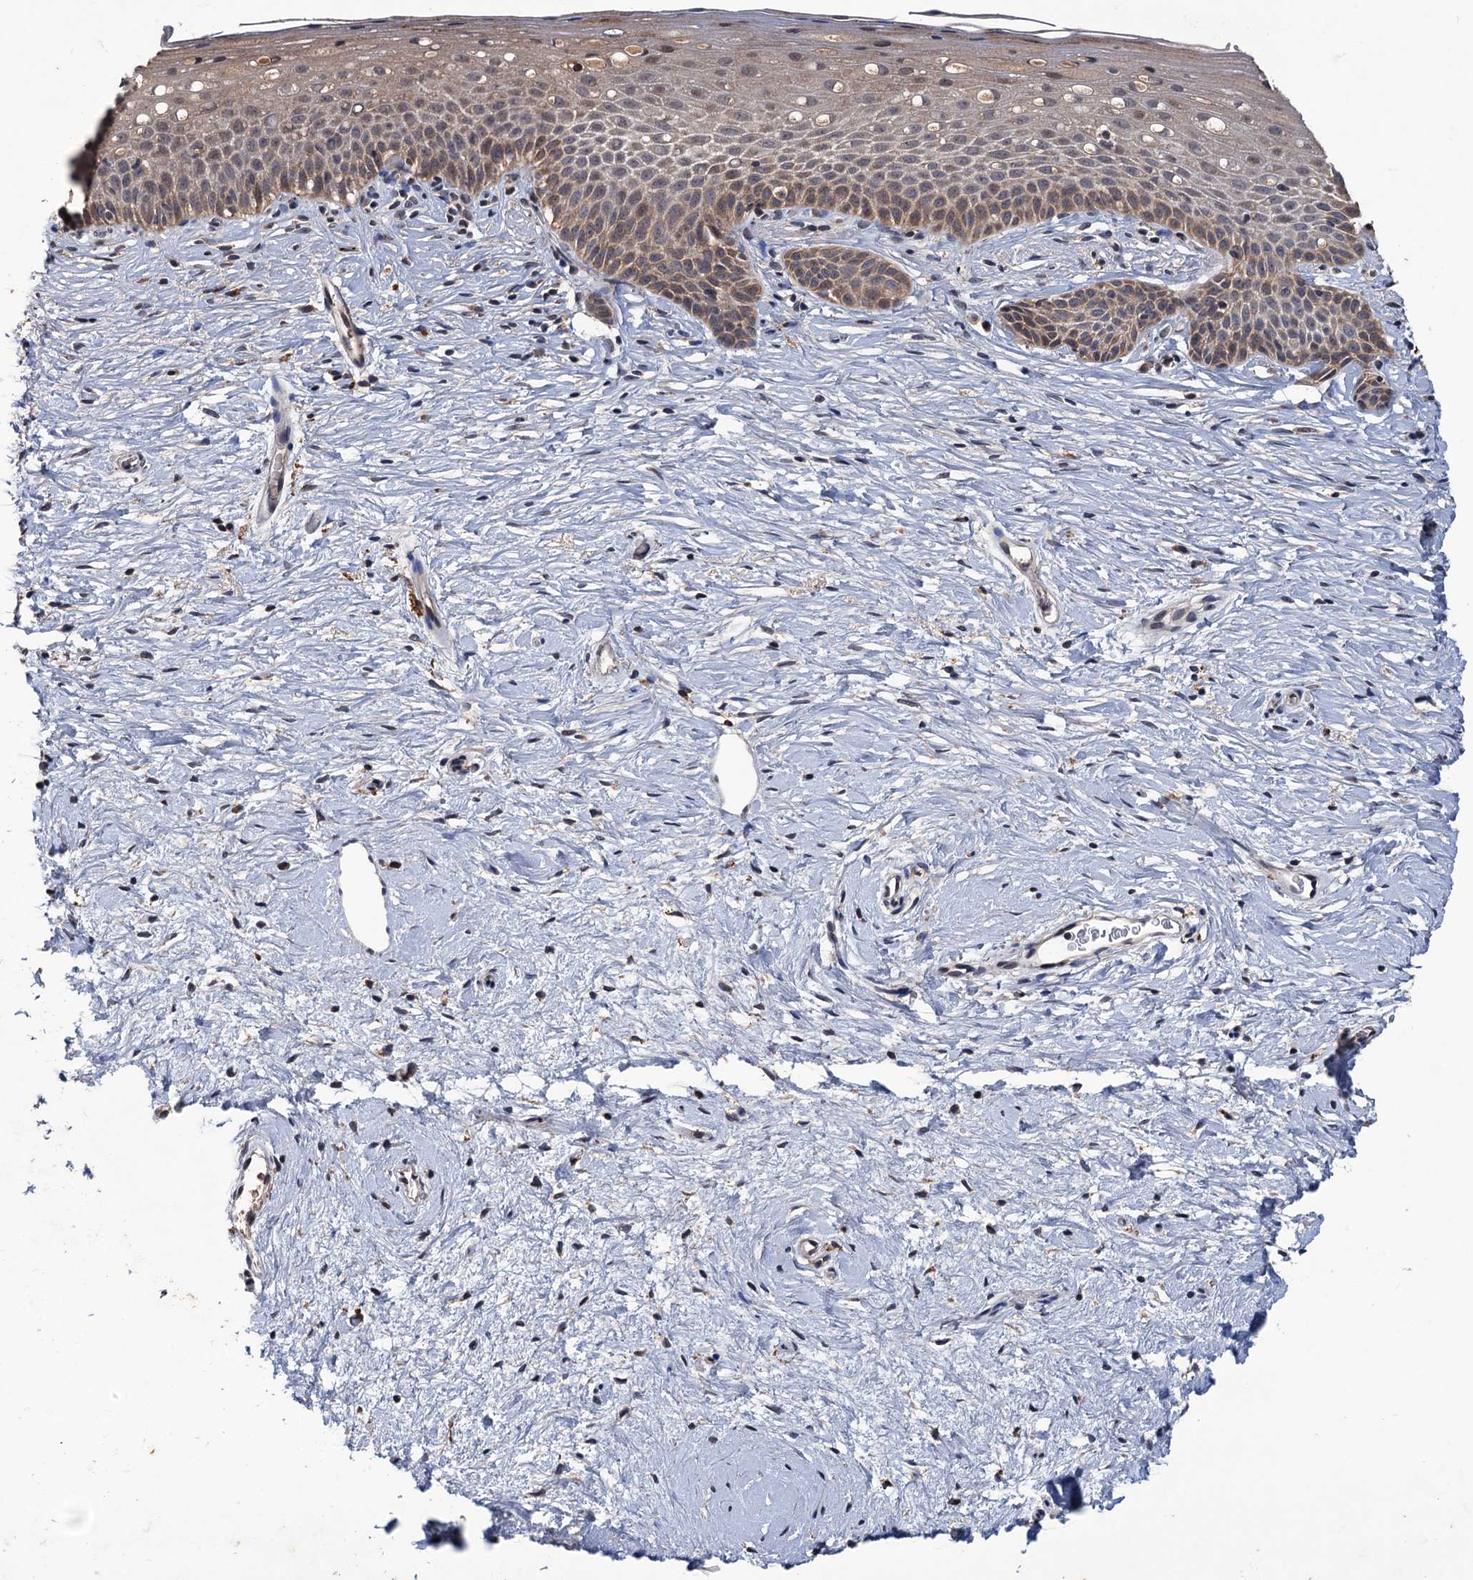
{"staining": {"intensity": "moderate", "quantity": "25%-75%", "location": "cytoplasmic/membranous"}, "tissue": "cervix", "cell_type": "Glandular cells", "image_type": "normal", "snomed": [{"axis": "morphology", "description": "Normal tissue, NOS"}, {"axis": "topography", "description": "Cervix"}], "caption": "Immunohistochemical staining of unremarkable human cervix demonstrates moderate cytoplasmic/membranous protein staining in about 25%-75% of glandular cells.", "gene": "ZNF438", "patient": {"sex": "female", "age": 57}}